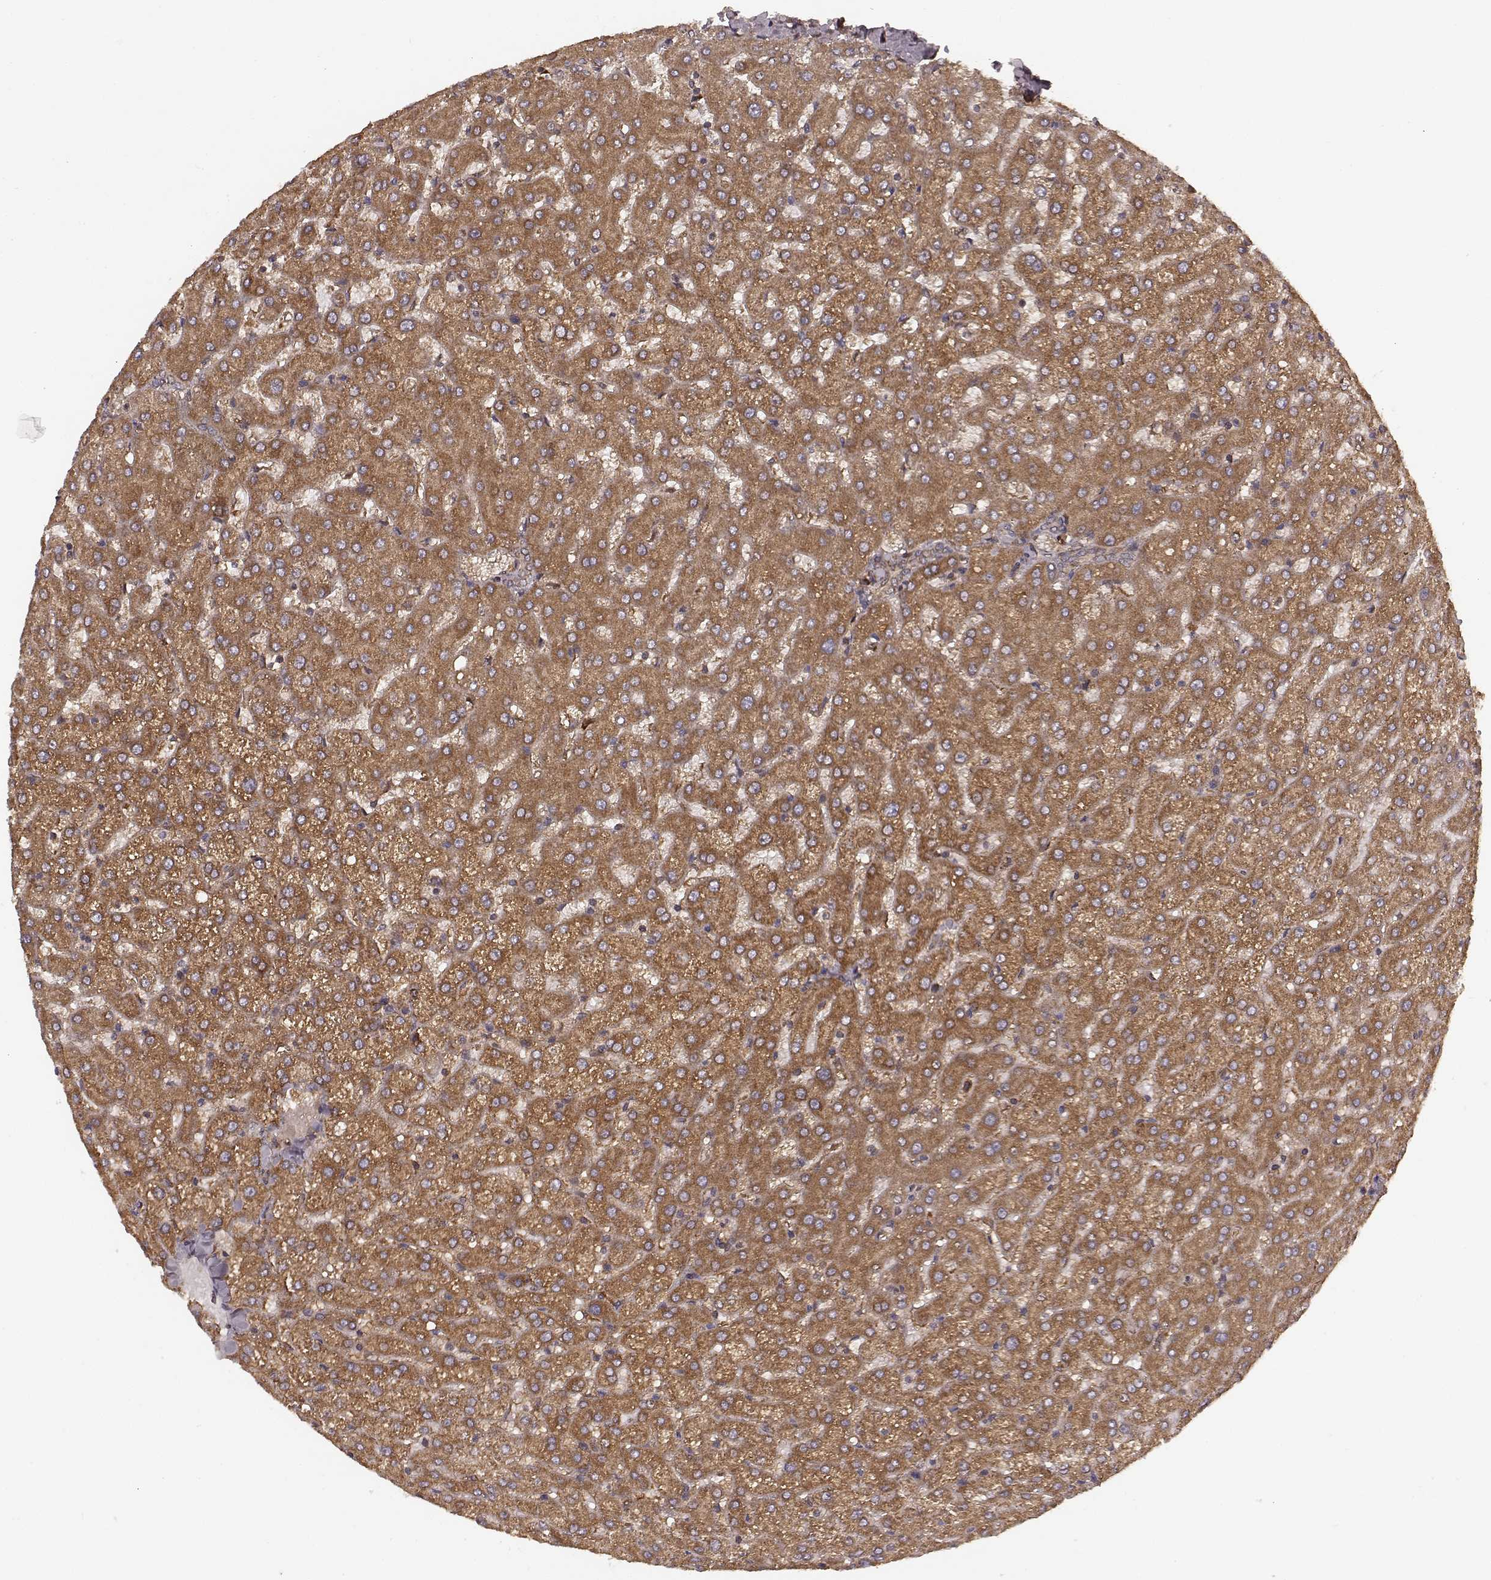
{"staining": {"intensity": "weak", "quantity": ">75%", "location": "cytoplasmic/membranous"}, "tissue": "liver", "cell_type": "Cholangiocytes", "image_type": "normal", "snomed": [{"axis": "morphology", "description": "Normal tissue, NOS"}, {"axis": "topography", "description": "Liver"}], "caption": "Benign liver displays weak cytoplasmic/membranous positivity in about >75% of cholangiocytes, visualized by immunohistochemistry.", "gene": "AGPAT1", "patient": {"sex": "female", "age": 50}}